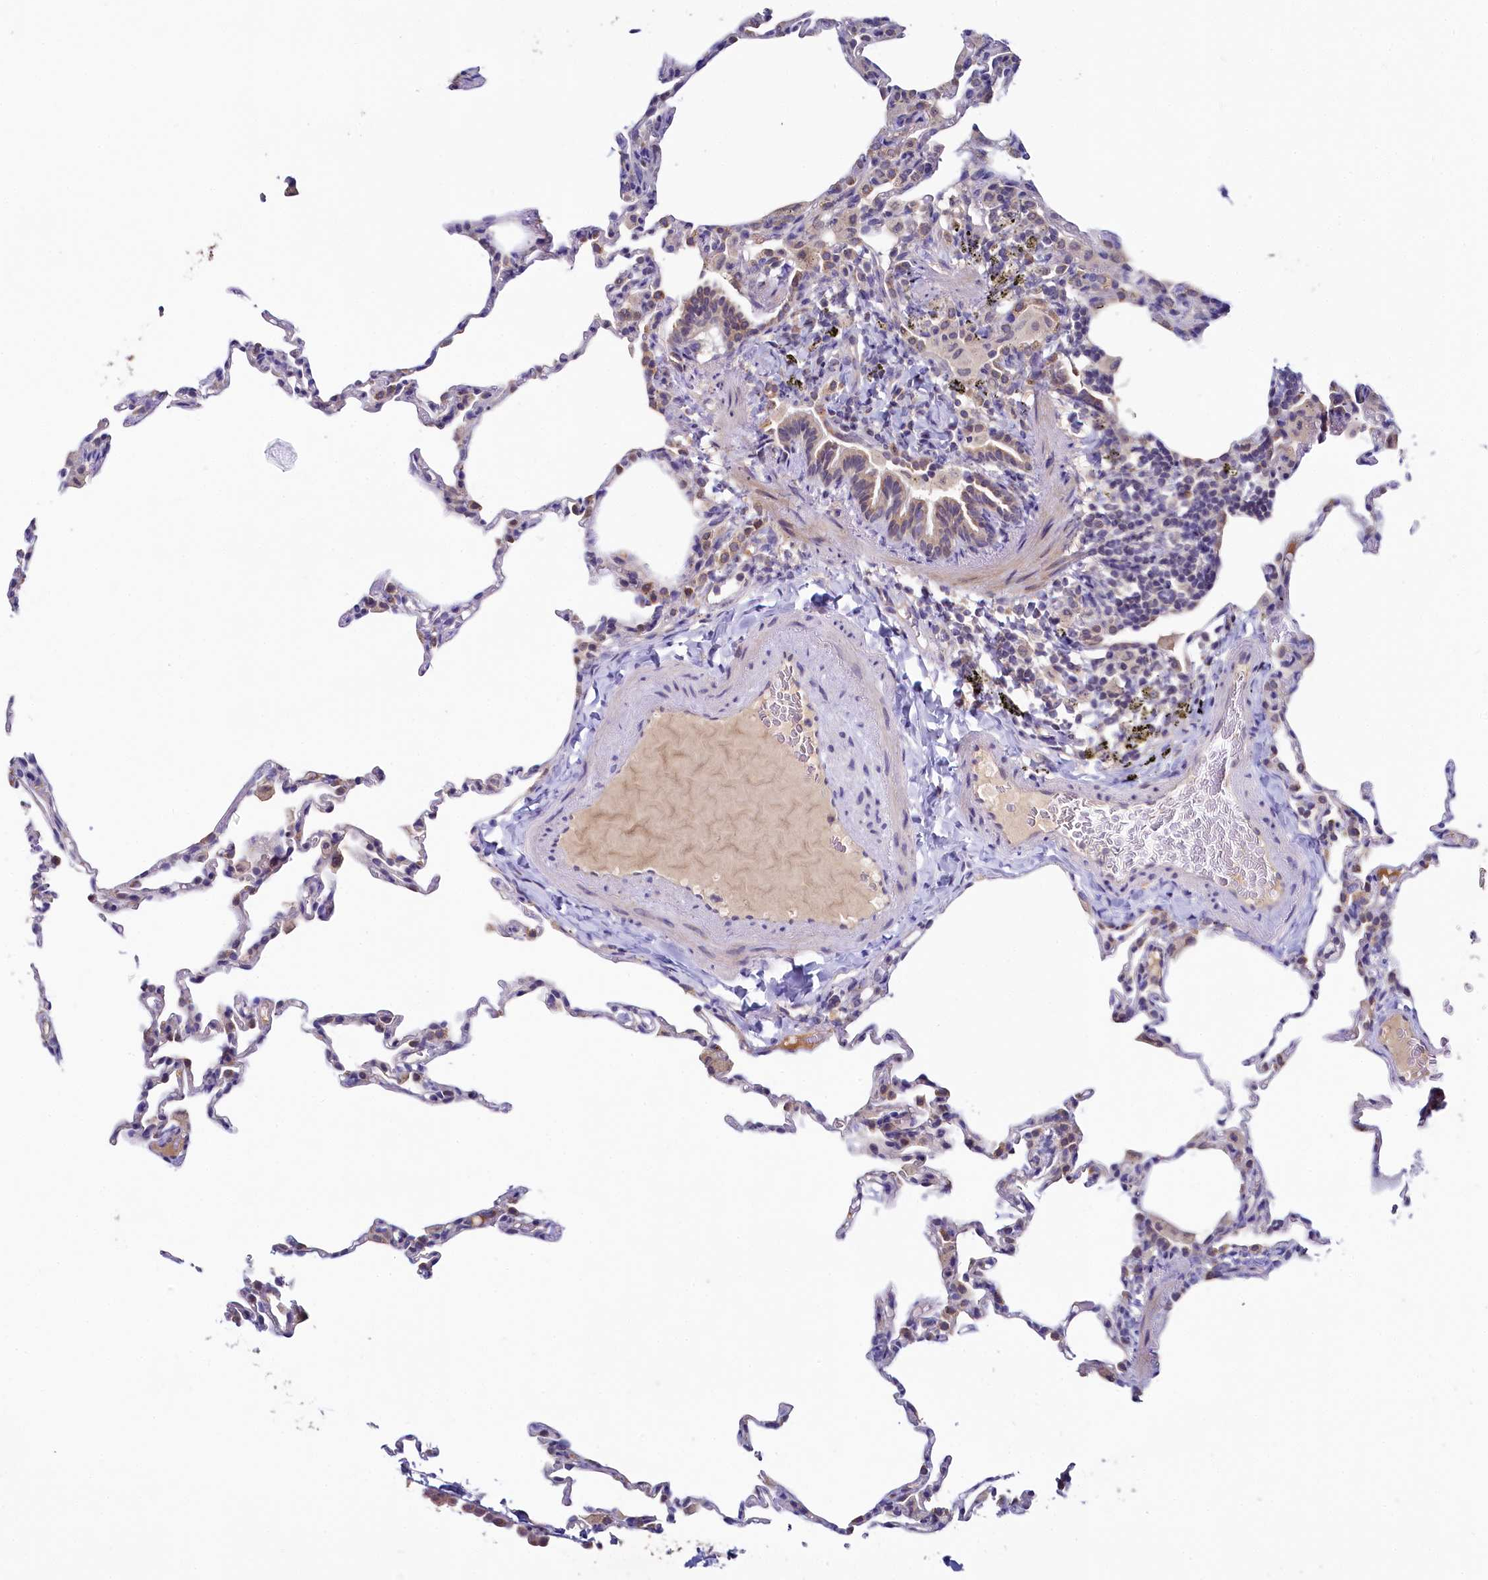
{"staining": {"intensity": "negative", "quantity": "none", "location": "none"}, "tissue": "lung", "cell_type": "Alveolar cells", "image_type": "normal", "snomed": [{"axis": "morphology", "description": "Normal tissue, NOS"}, {"axis": "topography", "description": "Lung"}], "caption": "Lung was stained to show a protein in brown. There is no significant staining in alveolar cells. The staining was performed using DAB to visualize the protein expression in brown, while the nuclei were stained in blue with hematoxylin (Magnification: 20x).", "gene": "SPINK9", "patient": {"sex": "male", "age": 20}}